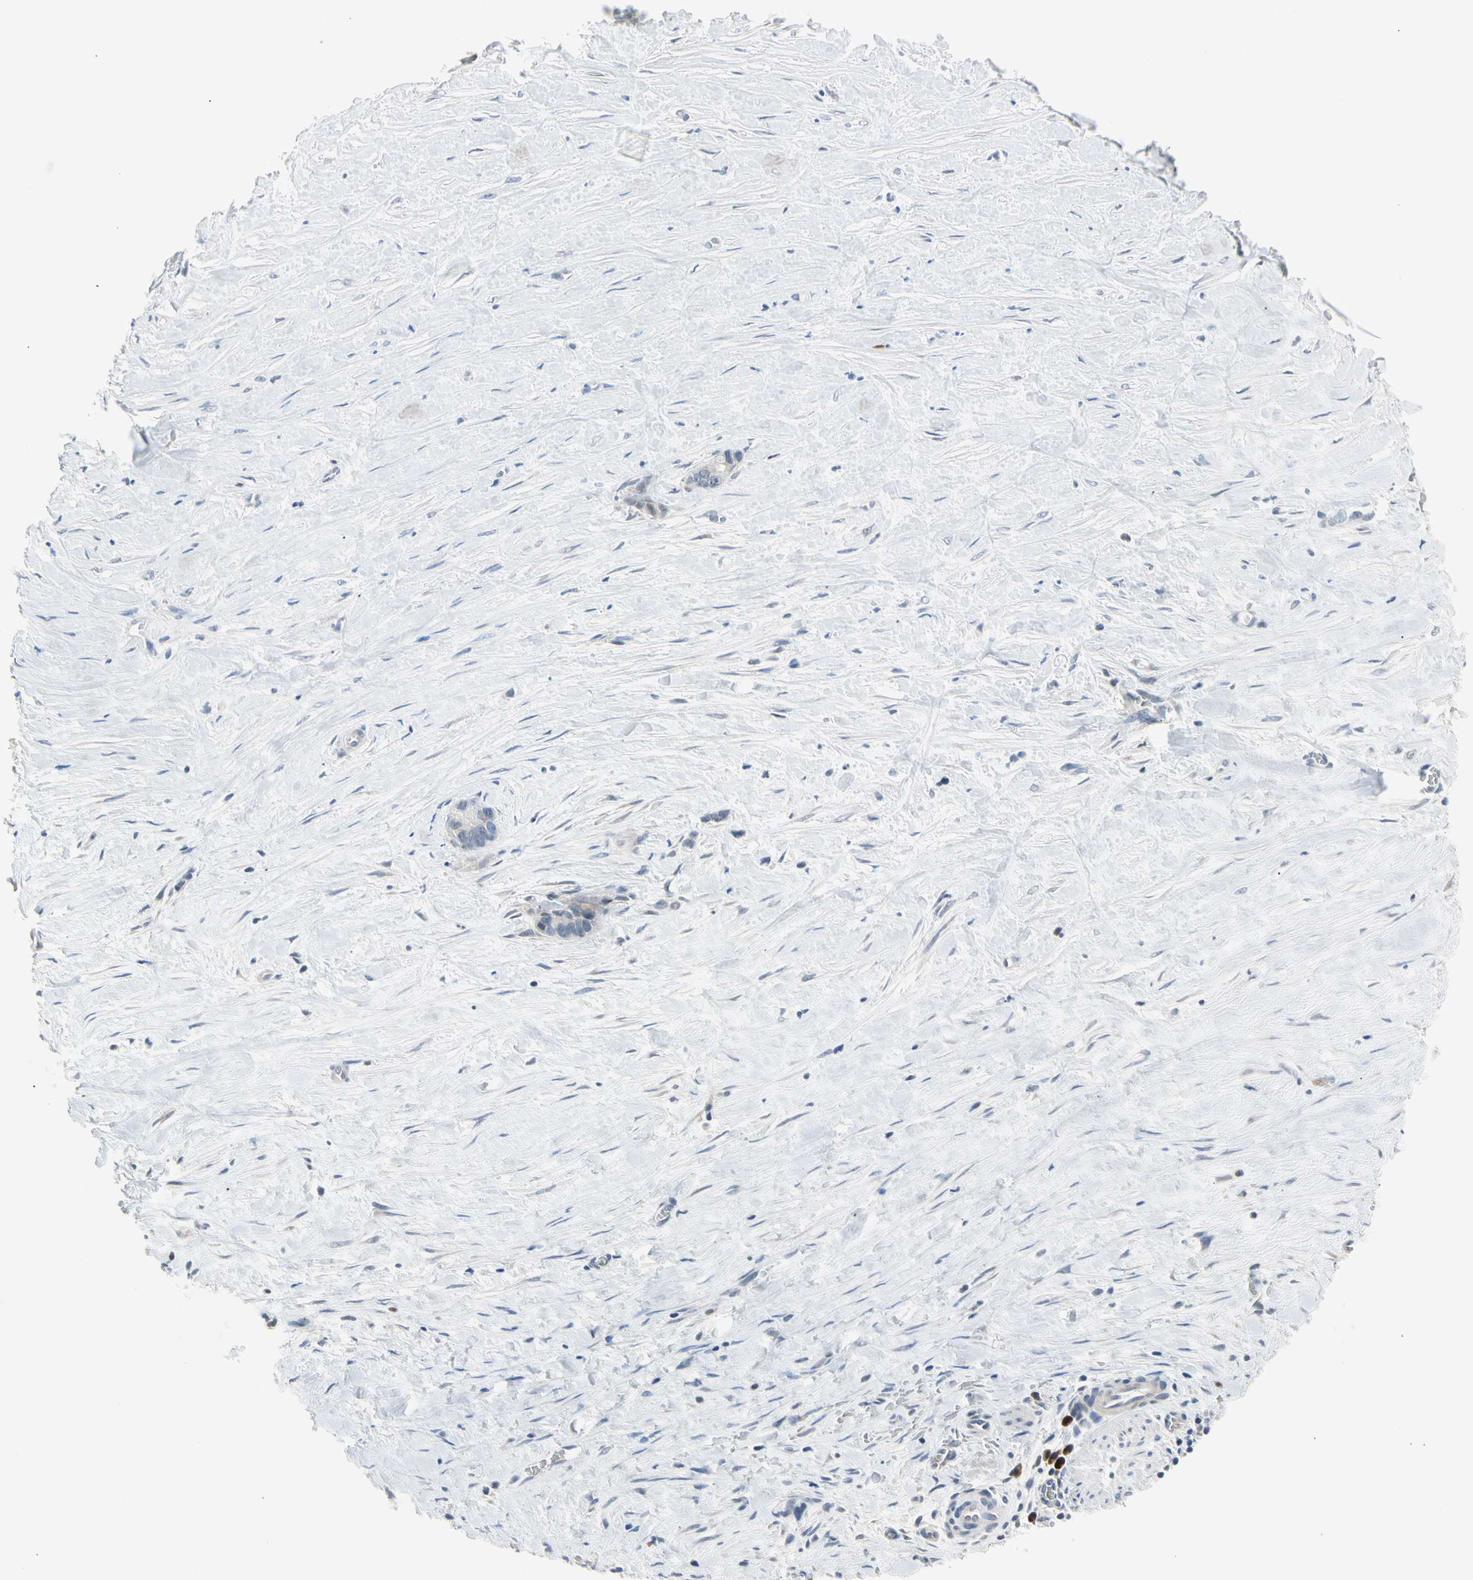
{"staining": {"intensity": "weak", "quantity": "<25%", "location": "cytoplasmic/membranous"}, "tissue": "liver cancer", "cell_type": "Tumor cells", "image_type": "cancer", "snomed": [{"axis": "morphology", "description": "Cholangiocarcinoma"}, {"axis": "topography", "description": "Liver"}], "caption": "Immunohistochemistry micrograph of neoplastic tissue: human liver cancer stained with DAB demonstrates no significant protein positivity in tumor cells.", "gene": "MARK1", "patient": {"sex": "female", "age": 55}}